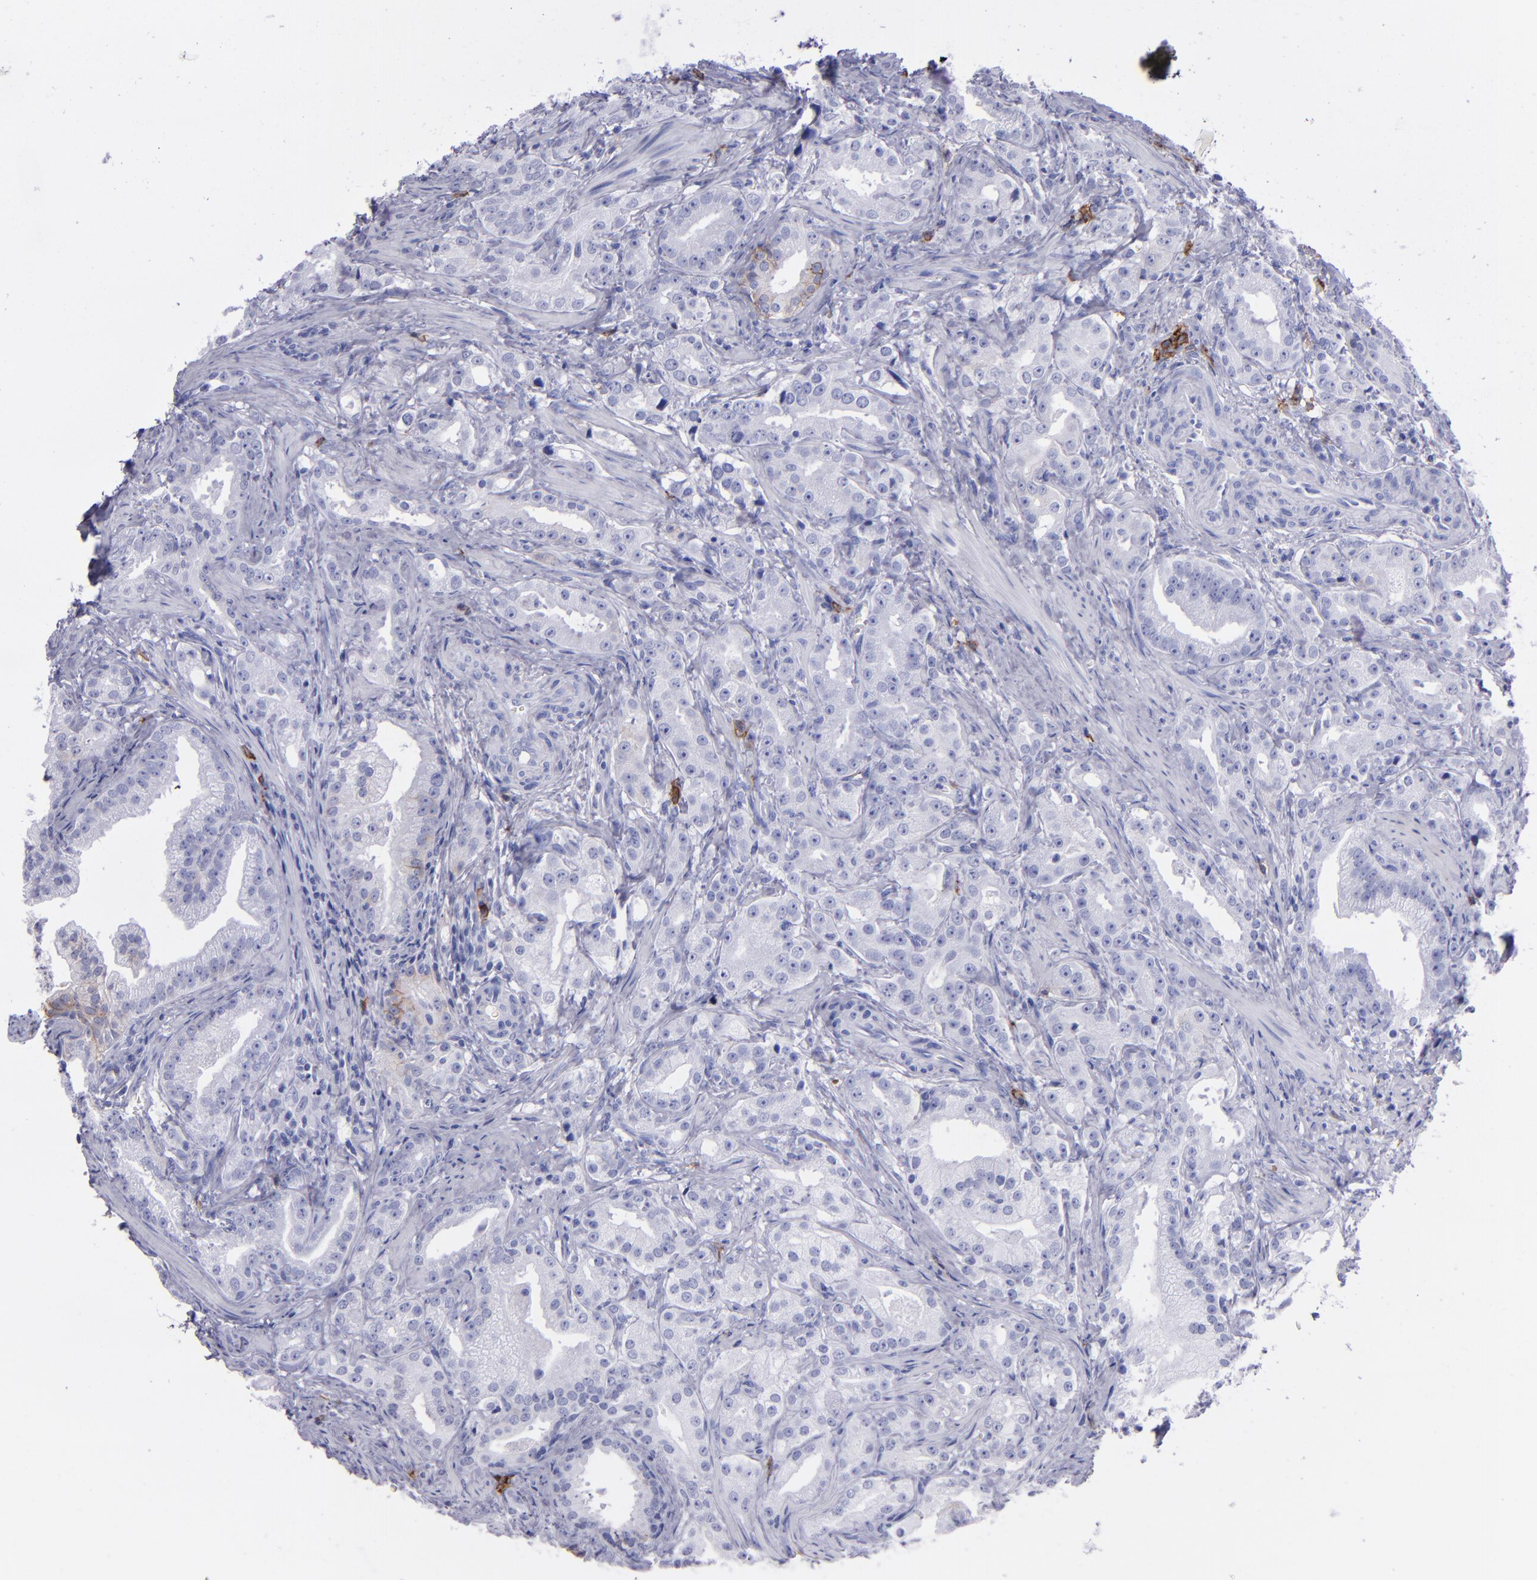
{"staining": {"intensity": "negative", "quantity": "none", "location": "none"}, "tissue": "prostate cancer", "cell_type": "Tumor cells", "image_type": "cancer", "snomed": [{"axis": "morphology", "description": "Adenocarcinoma, Low grade"}, {"axis": "topography", "description": "Prostate"}], "caption": "Prostate low-grade adenocarcinoma stained for a protein using immunohistochemistry exhibits no staining tumor cells.", "gene": "CD38", "patient": {"sex": "male", "age": 59}}